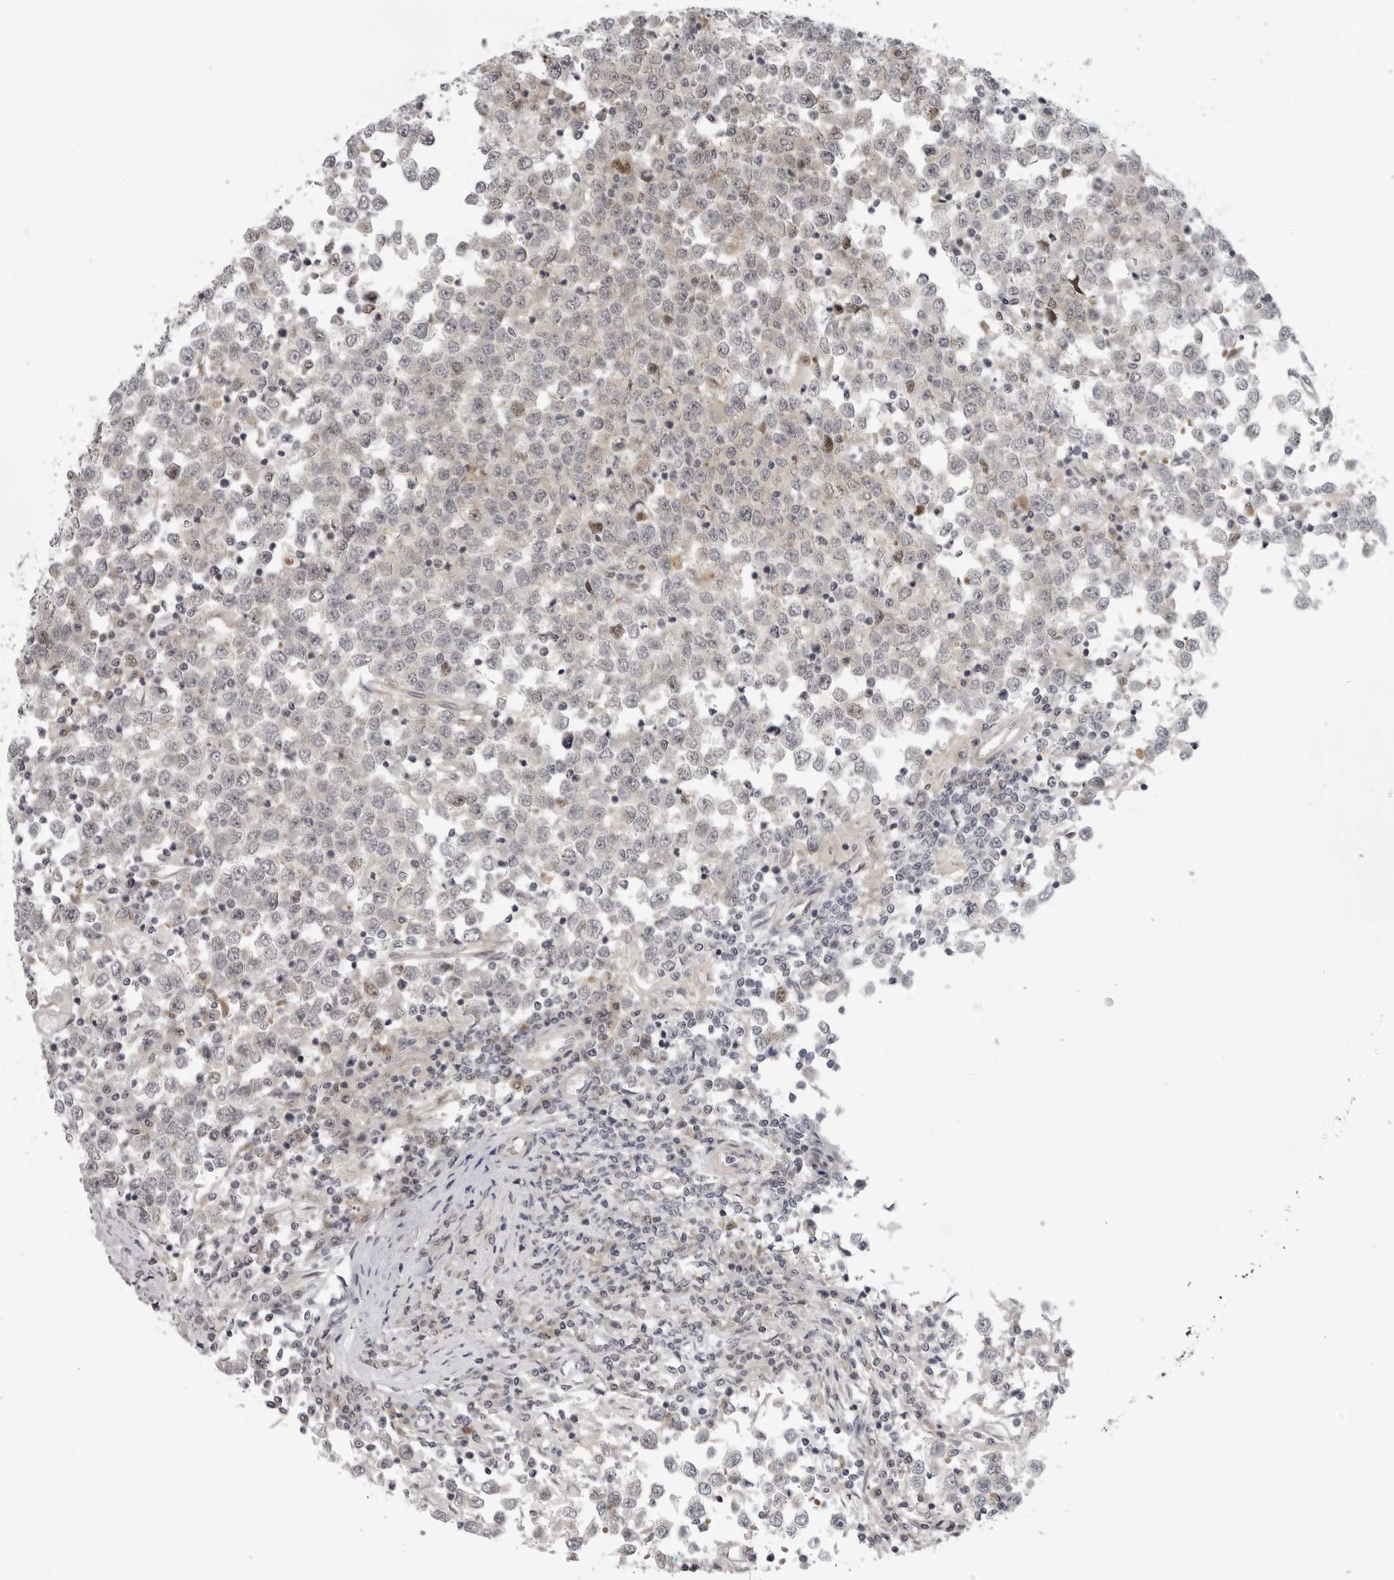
{"staining": {"intensity": "negative", "quantity": "none", "location": "none"}, "tissue": "testis cancer", "cell_type": "Tumor cells", "image_type": "cancer", "snomed": [{"axis": "morphology", "description": "Seminoma, NOS"}, {"axis": "topography", "description": "Testis"}], "caption": "Tumor cells are negative for brown protein staining in testis cancer (seminoma).", "gene": "ALPK2", "patient": {"sex": "male", "age": 65}}